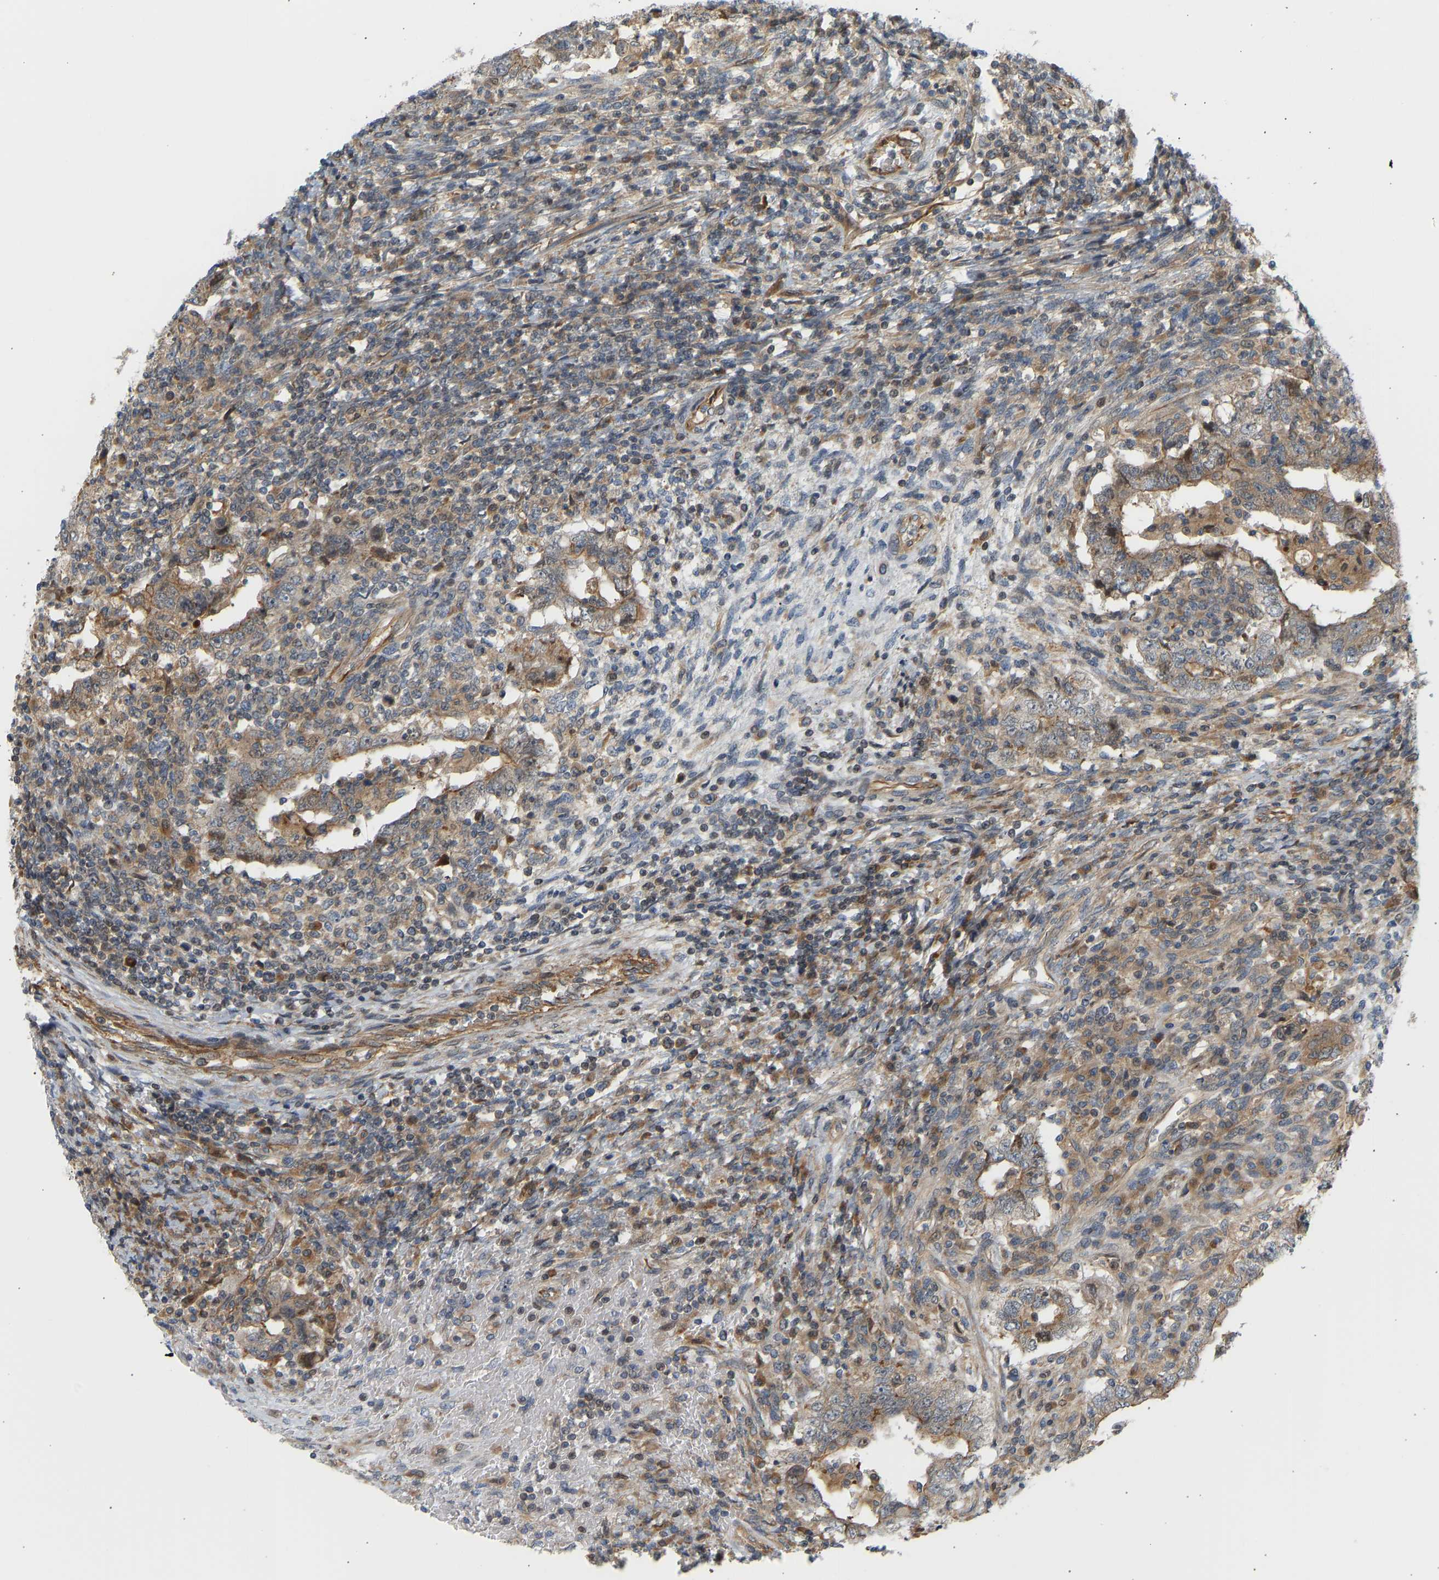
{"staining": {"intensity": "weak", "quantity": "25%-75%", "location": "cytoplasmic/membranous"}, "tissue": "testis cancer", "cell_type": "Tumor cells", "image_type": "cancer", "snomed": [{"axis": "morphology", "description": "Carcinoma, Embryonal, NOS"}, {"axis": "topography", "description": "Testis"}], "caption": "High-magnification brightfield microscopy of testis cancer (embryonal carcinoma) stained with DAB (3,3'-diaminobenzidine) (brown) and counterstained with hematoxylin (blue). tumor cells exhibit weak cytoplasmic/membranous staining is present in approximately25%-75% of cells. Ihc stains the protein in brown and the nuclei are stained blue.", "gene": "CEP57", "patient": {"sex": "male", "age": 26}}